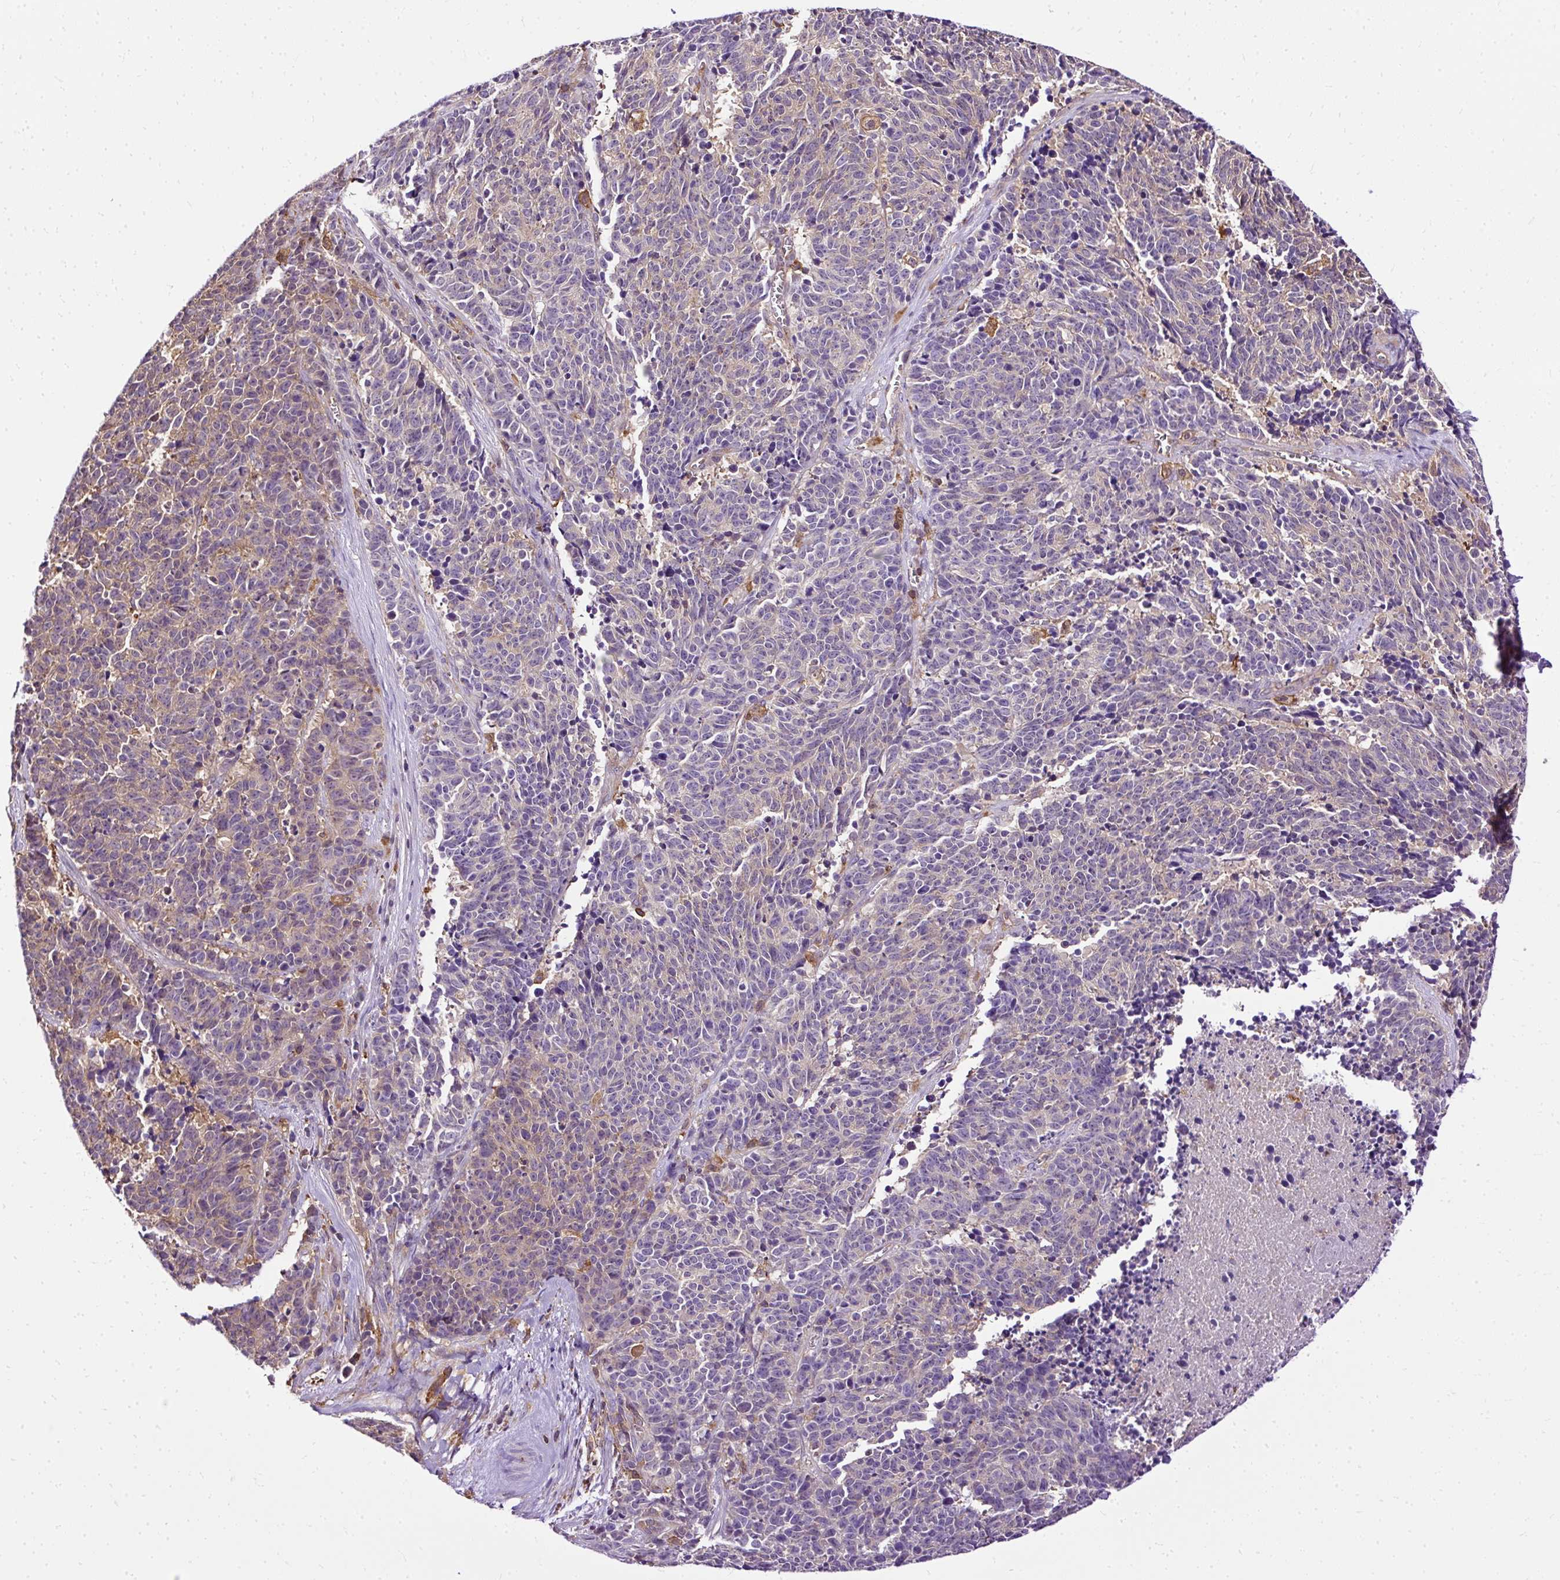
{"staining": {"intensity": "weak", "quantity": "<25%", "location": "cytoplasmic/membranous"}, "tissue": "cervical cancer", "cell_type": "Tumor cells", "image_type": "cancer", "snomed": [{"axis": "morphology", "description": "Squamous cell carcinoma, NOS"}, {"axis": "topography", "description": "Cervix"}], "caption": "This is an immunohistochemistry (IHC) histopathology image of human cervical squamous cell carcinoma. There is no positivity in tumor cells.", "gene": "TWF2", "patient": {"sex": "female", "age": 29}}